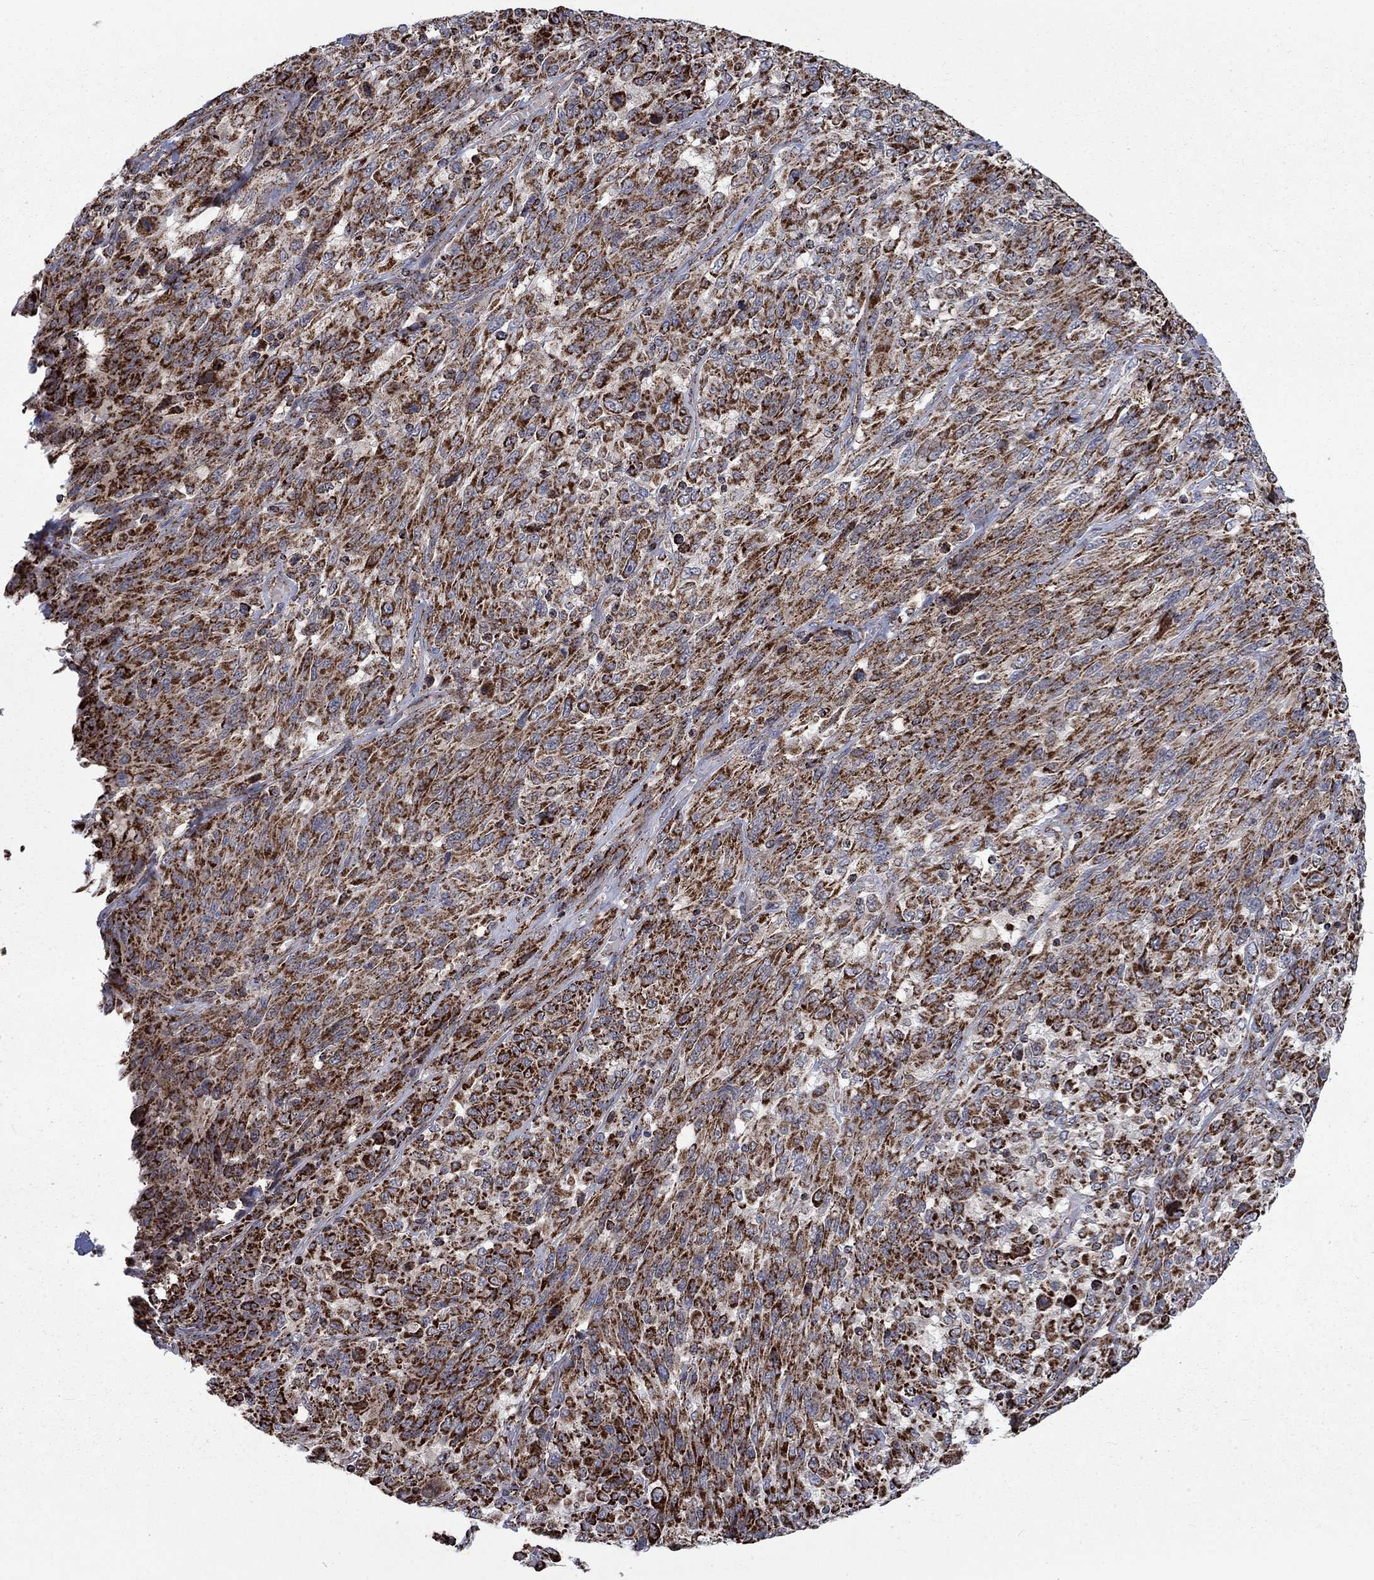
{"staining": {"intensity": "strong", "quantity": ">75%", "location": "cytoplasmic/membranous"}, "tissue": "melanoma", "cell_type": "Tumor cells", "image_type": "cancer", "snomed": [{"axis": "morphology", "description": "Malignant melanoma, NOS"}, {"axis": "topography", "description": "Skin"}], "caption": "Protein staining of malignant melanoma tissue exhibits strong cytoplasmic/membranous expression in approximately >75% of tumor cells.", "gene": "MOAP1", "patient": {"sex": "female", "age": 91}}